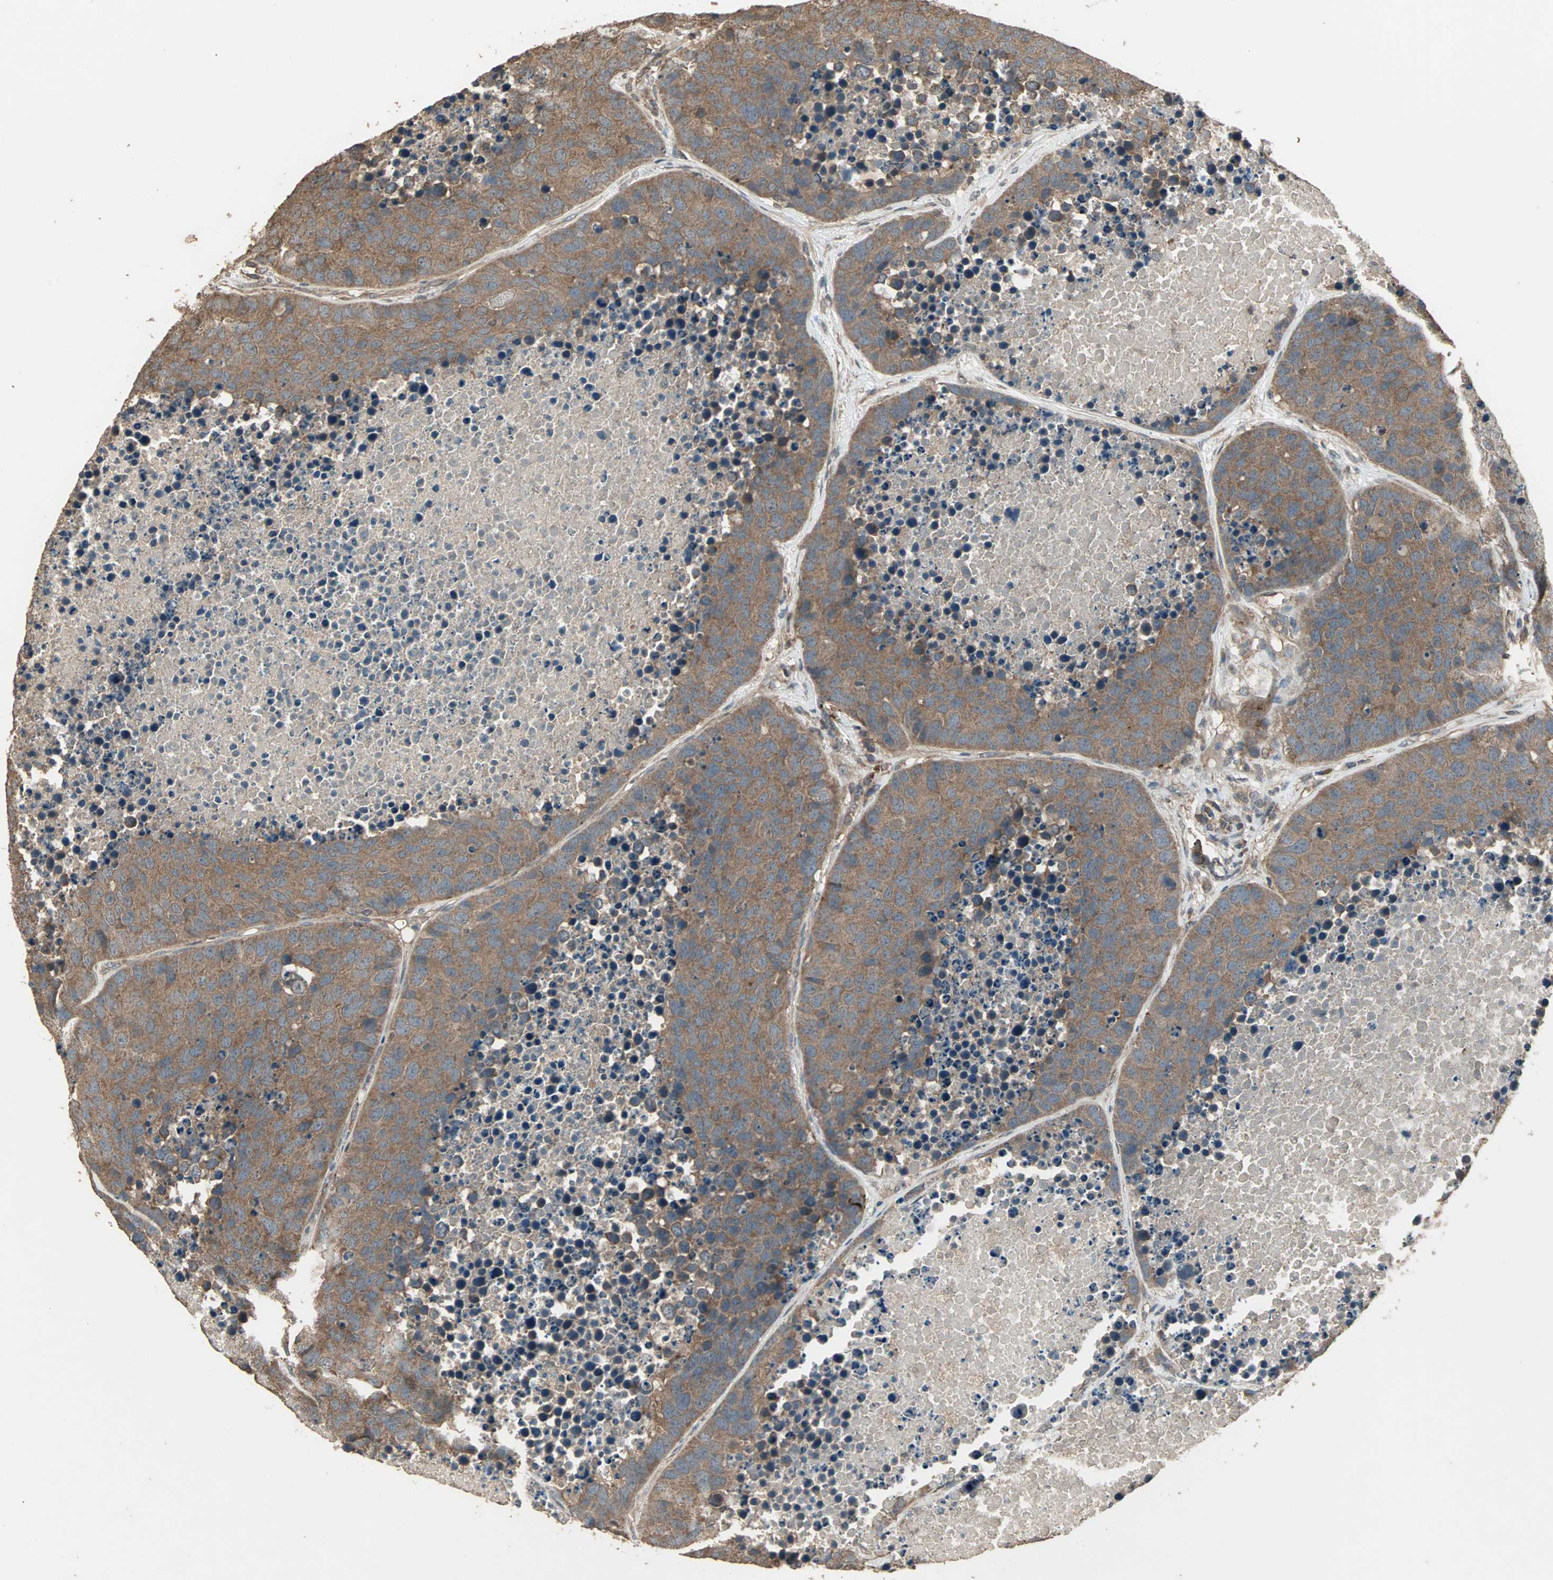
{"staining": {"intensity": "moderate", "quantity": ">75%", "location": "cytoplasmic/membranous"}, "tissue": "carcinoid", "cell_type": "Tumor cells", "image_type": "cancer", "snomed": [{"axis": "morphology", "description": "Carcinoid, malignant, NOS"}, {"axis": "topography", "description": "Lung"}], "caption": "Protein expression analysis of carcinoid (malignant) reveals moderate cytoplasmic/membranous positivity in about >75% of tumor cells. The protein of interest is stained brown, and the nuclei are stained in blue (DAB IHC with brightfield microscopy, high magnification).", "gene": "UBAC1", "patient": {"sex": "male", "age": 60}}